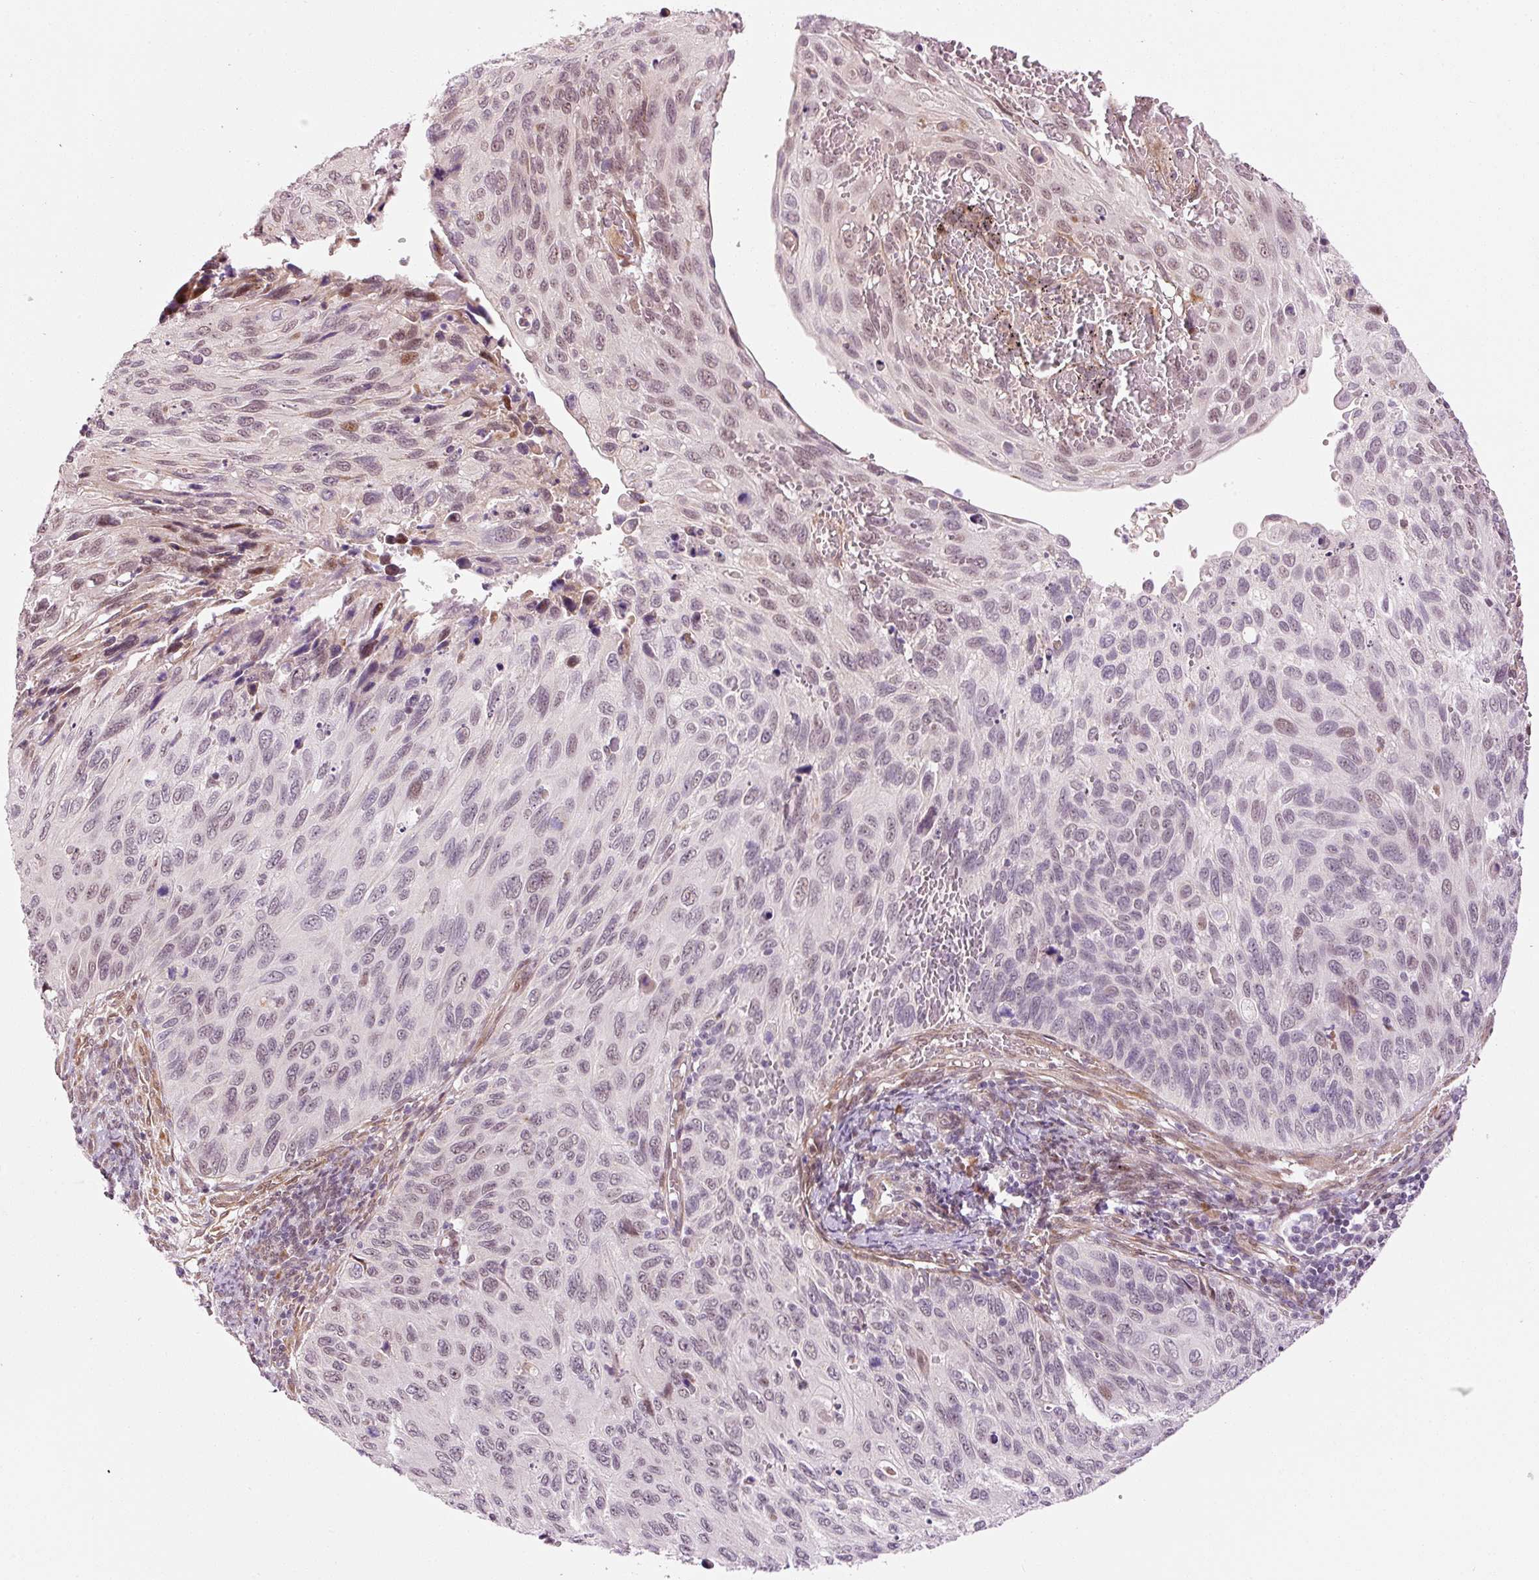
{"staining": {"intensity": "weak", "quantity": "<25%", "location": "nuclear"}, "tissue": "cervical cancer", "cell_type": "Tumor cells", "image_type": "cancer", "snomed": [{"axis": "morphology", "description": "Squamous cell carcinoma, NOS"}, {"axis": "topography", "description": "Cervix"}], "caption": "DAB immunohistochemical staining of cervical squamous cell carcinoma reveals no significant positivity in tumor cells.", "gene": "ANKRD20A1", "patient": {"sex": "female", "age": 70}}